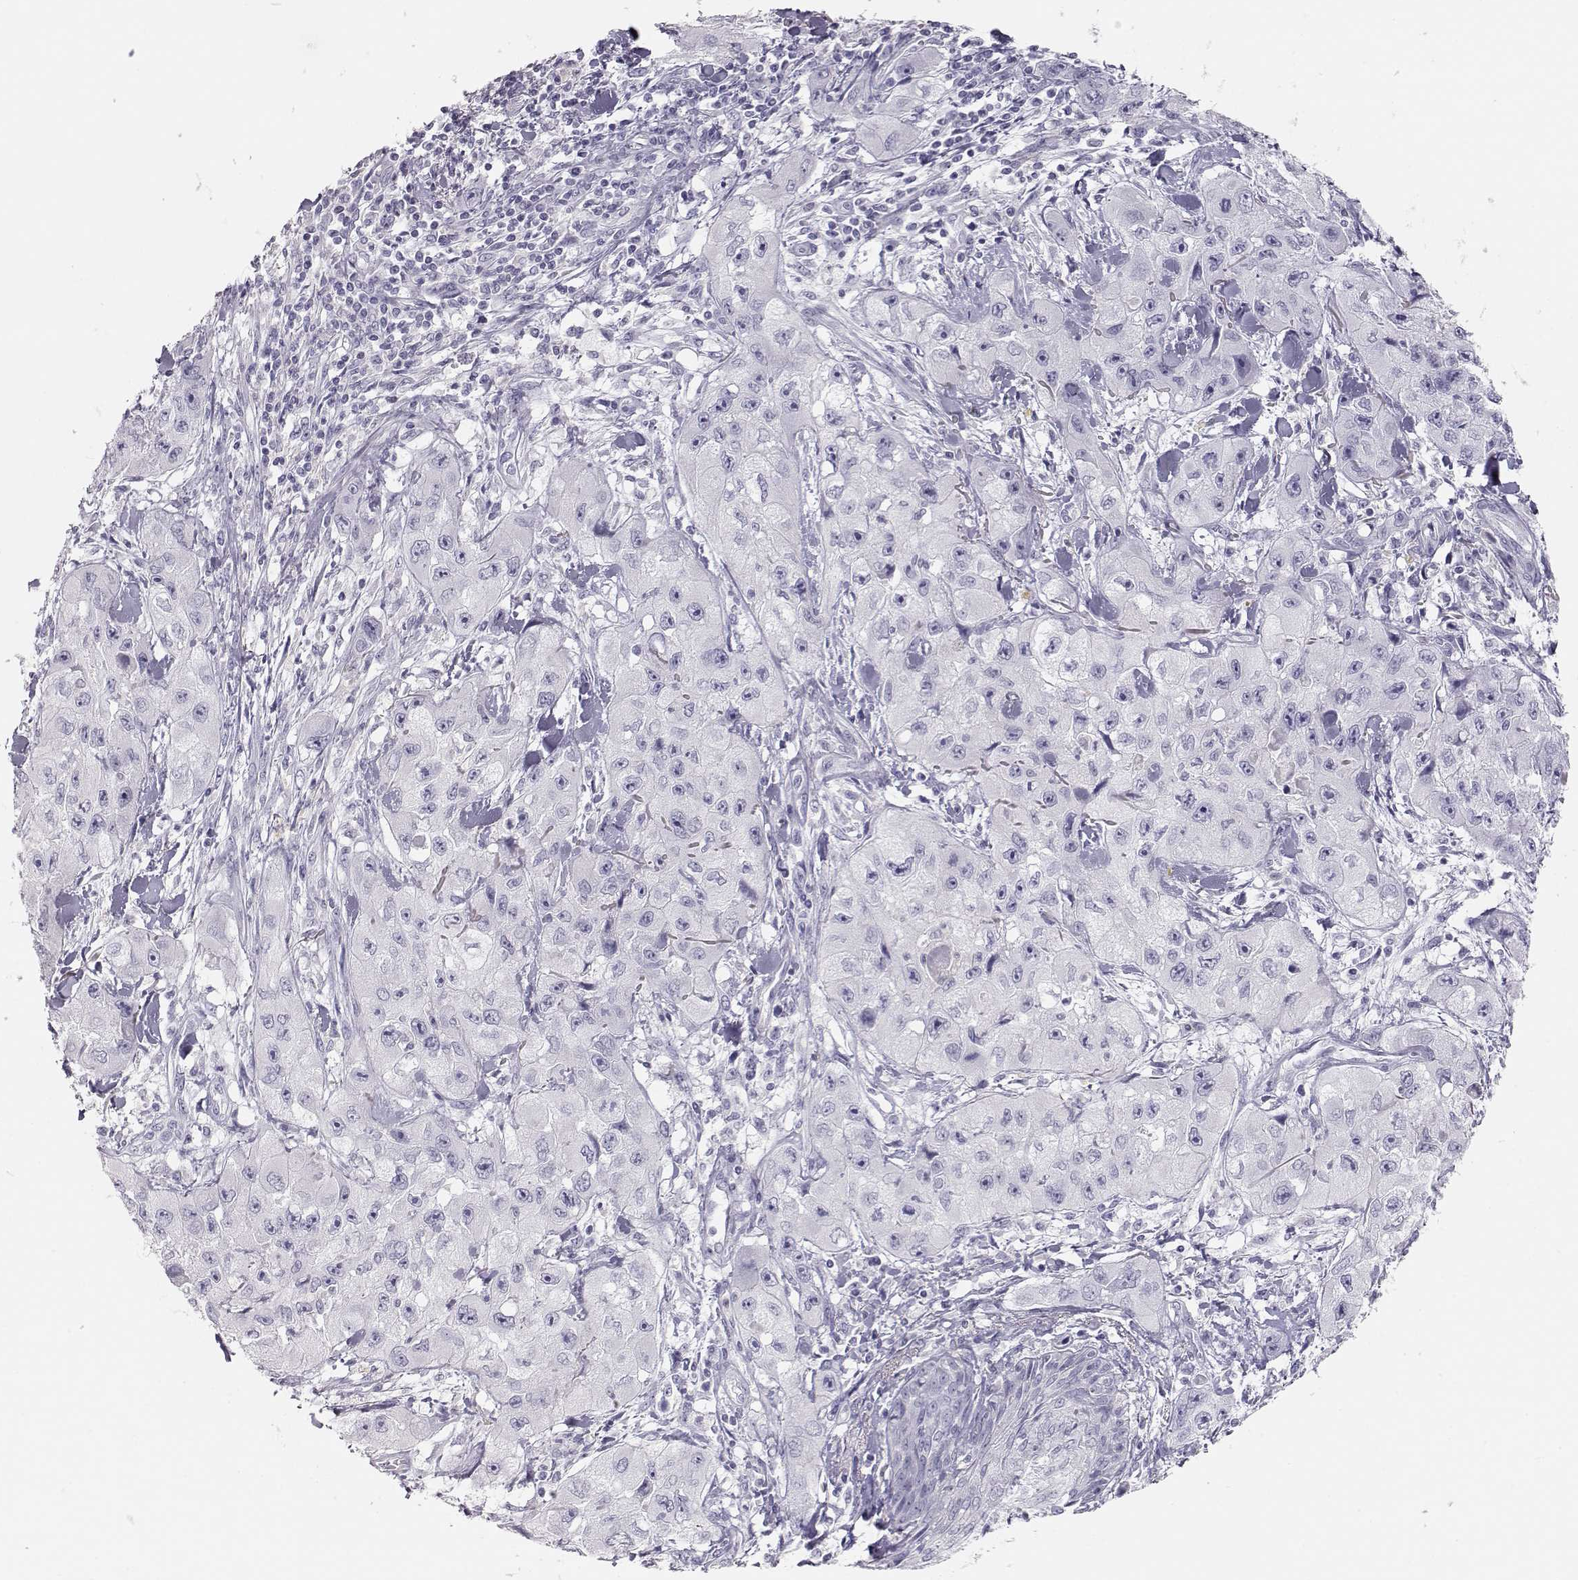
{"staining": {"intensity": "negative", "quantity": "none", "location": "none"}, "tissue": "skin cancer", "cell_type": "Tumor cells", "image_type": "cancer", "snomed": [{"axis": "morphology", "description": "Squamous cell carcinoma, NOS"}, {"axis": "topography", "description": "Skin"}, {"axis": "topography", "description": "Subcutis"}], "caption": "DAB immunohistochemical staining of human skin squamous cell carcinoma demonstrates no significant positivity in tumor cells.", "gene": "LEPR", "patient": {"sex": "male", "age": 73}}